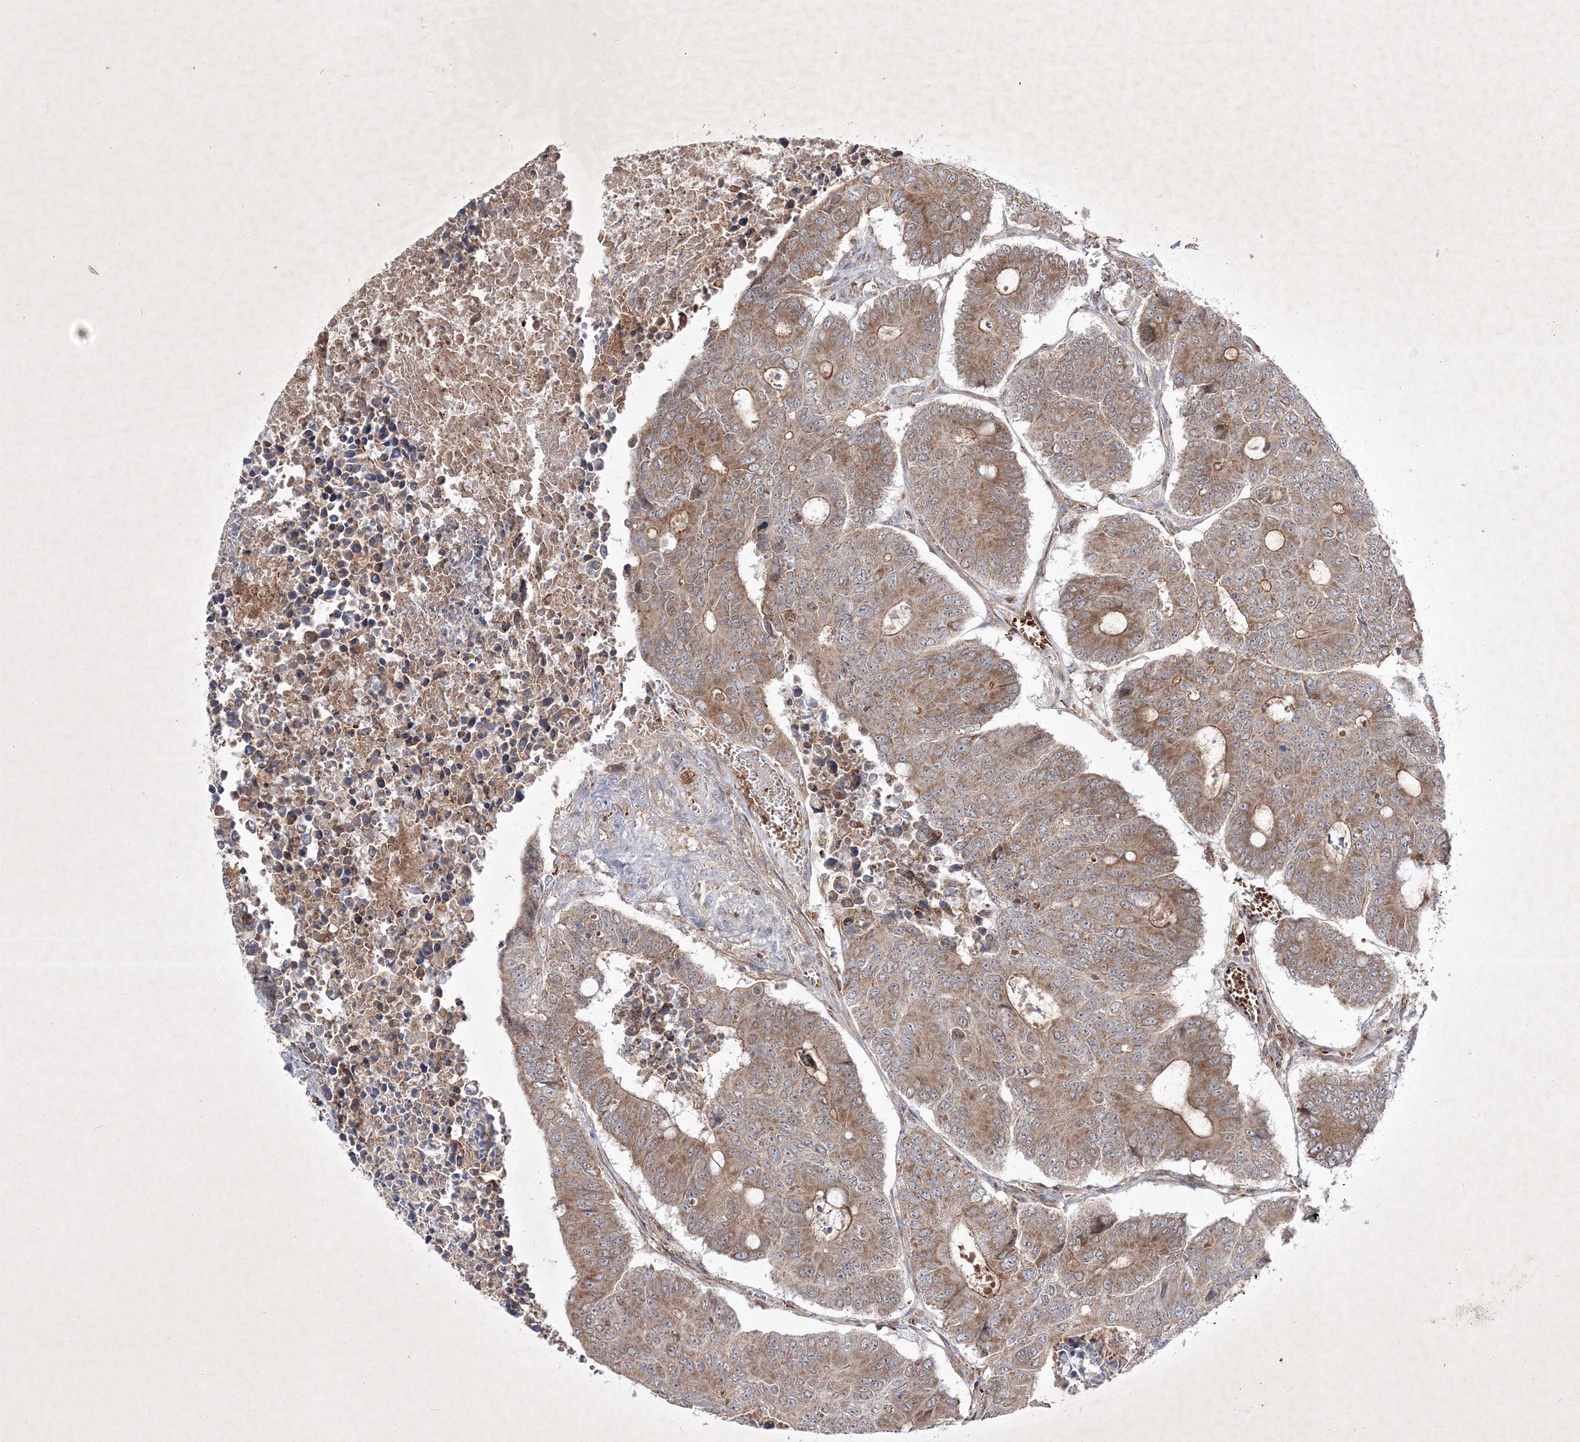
{"staining": {"intensity": "moderate", "quantity": ">75%", "location": "cytoplasmic/membranous"}, "tissue": "colorectal cancer", "cell_type": "Tumor cells", "image_type": "cancer", "snomed": [{"axis": "morphology", "description": "Adenocarcinoma, NOS"}, {"axis": "topography", "description": "Colon"}], "caption": "Immunohistochemical staining of human colorectal cancer demonstrates moderate cytoplasmic/membranous protein positivity in approximately >75% of tumor cells. (Stains: DAB in brown, nuclei in blue, Microscopy: brightfield microscopy at high magnification).", "gene": "OPA1", "patient": {"sex": "male", "age": 87}}